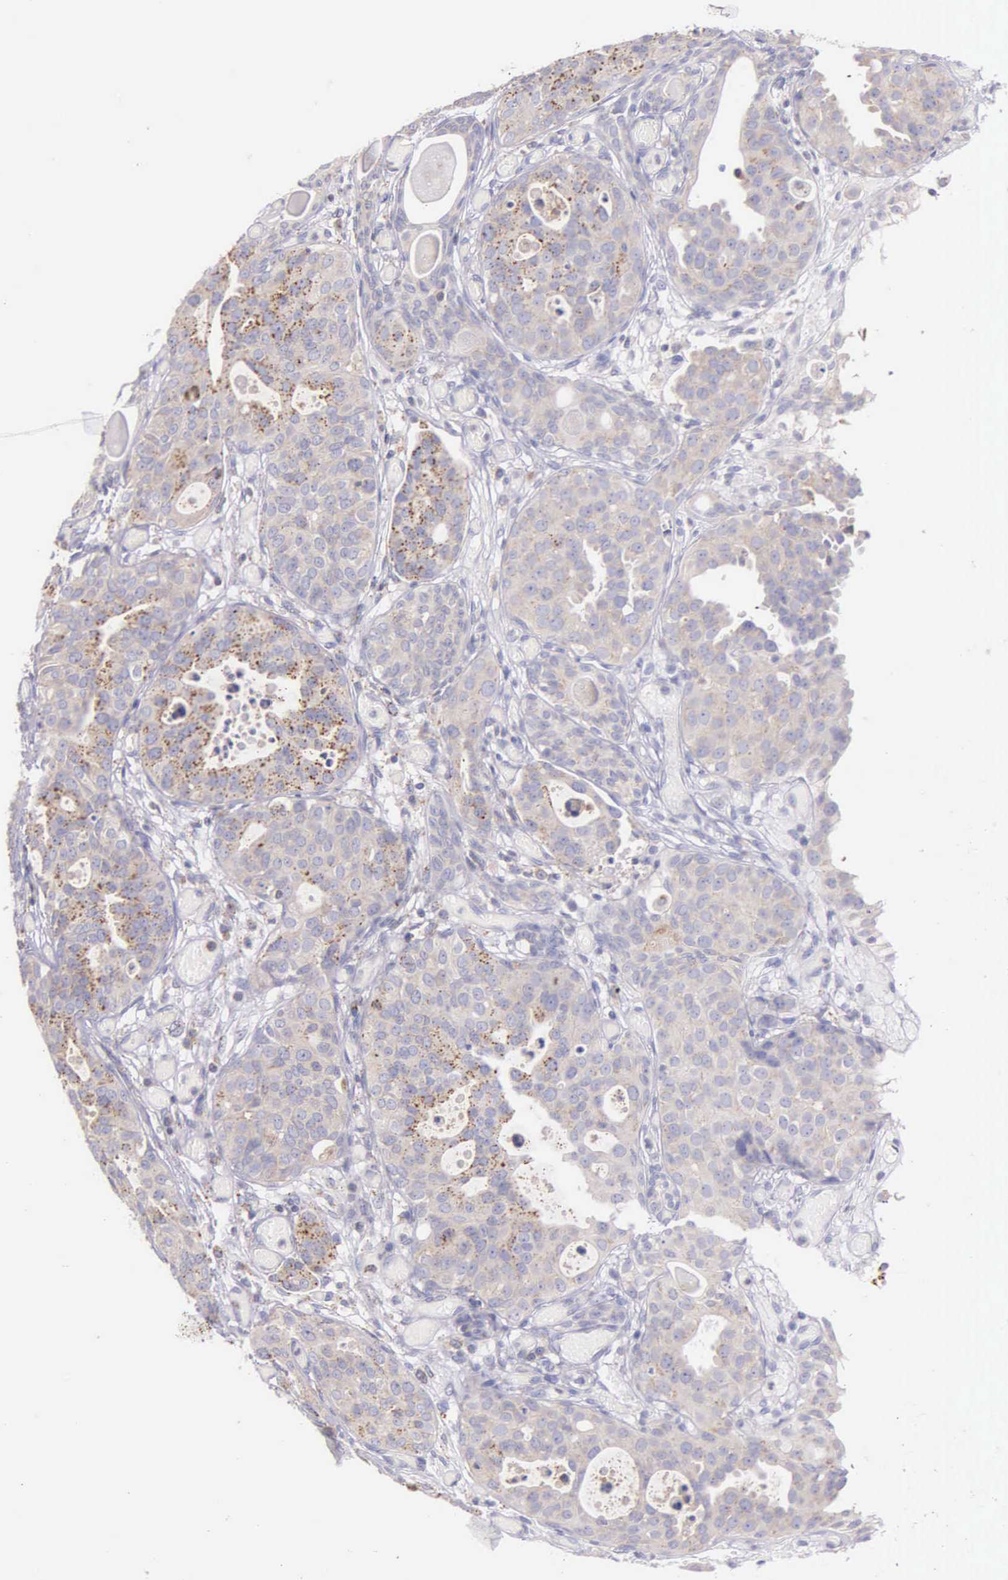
{"staining": {"intensity": "weak", "quantity": ">75%", "location": "cytoplasmic/membranous"}, "tissue": "urothelial cancer", "cell_type": "Tumor cells", "image_type": "cancer", "snomed": [{"axis": "morphology", "description": "Urothelial carcinoma, High grade"}, {"axis": "topography", "description": "Urinary bladder"}], "caption": "This image shows immunohistochemistry (IHC) staining of high-grade urothelial carcinoma, with low weak cytoplasmic/membranous positivity in approximately >75% of tumor cells.", "gene": "MIA2", "patient": {"sex": "male", "age": 78}}